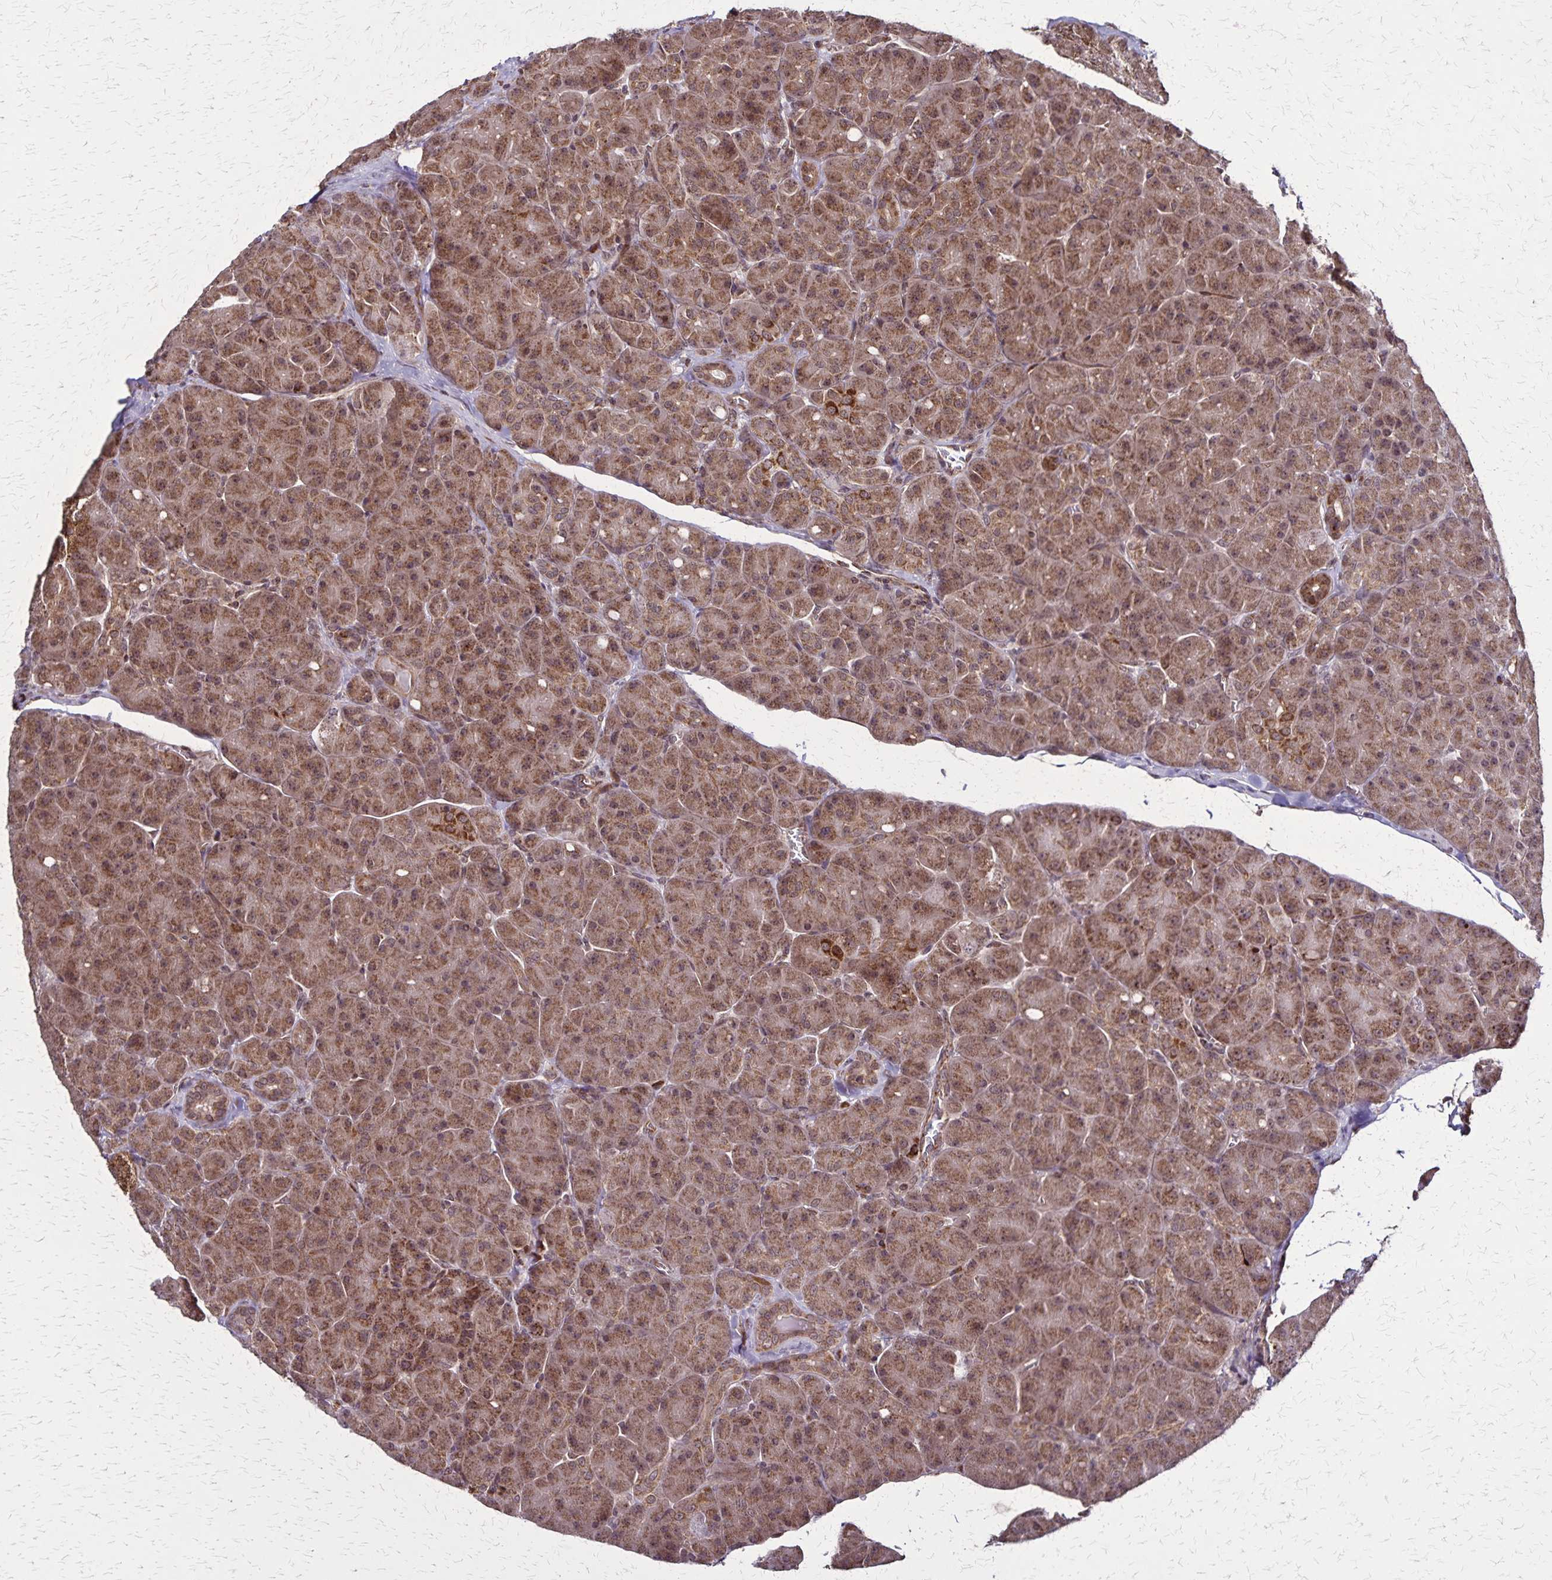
{"staining": {"intensity": "moderate", "quantity": ">75%", "location": "cytoplasmic/membranous"}, "tissue": "pancreas", "cell_type": "Exocrine glandular cells", "image_type": "normal", "snomed": [{"axis": "morphology", "description": "Normal tissue, NOS"}, {"axis": "topography", "description": "Pancreas"}], "caption": "The micrograph displays a brown stain indicating the presence of a protein in the cytoplasmic/membranous of exocrine glandular cells in pancreas. (DAB (3,3'-diaminobenzidine) IHC, brown staining for protein, blue staining for nuclei).", "gene": "NFS1", "patient": {"sex": "male", "age": 55}}